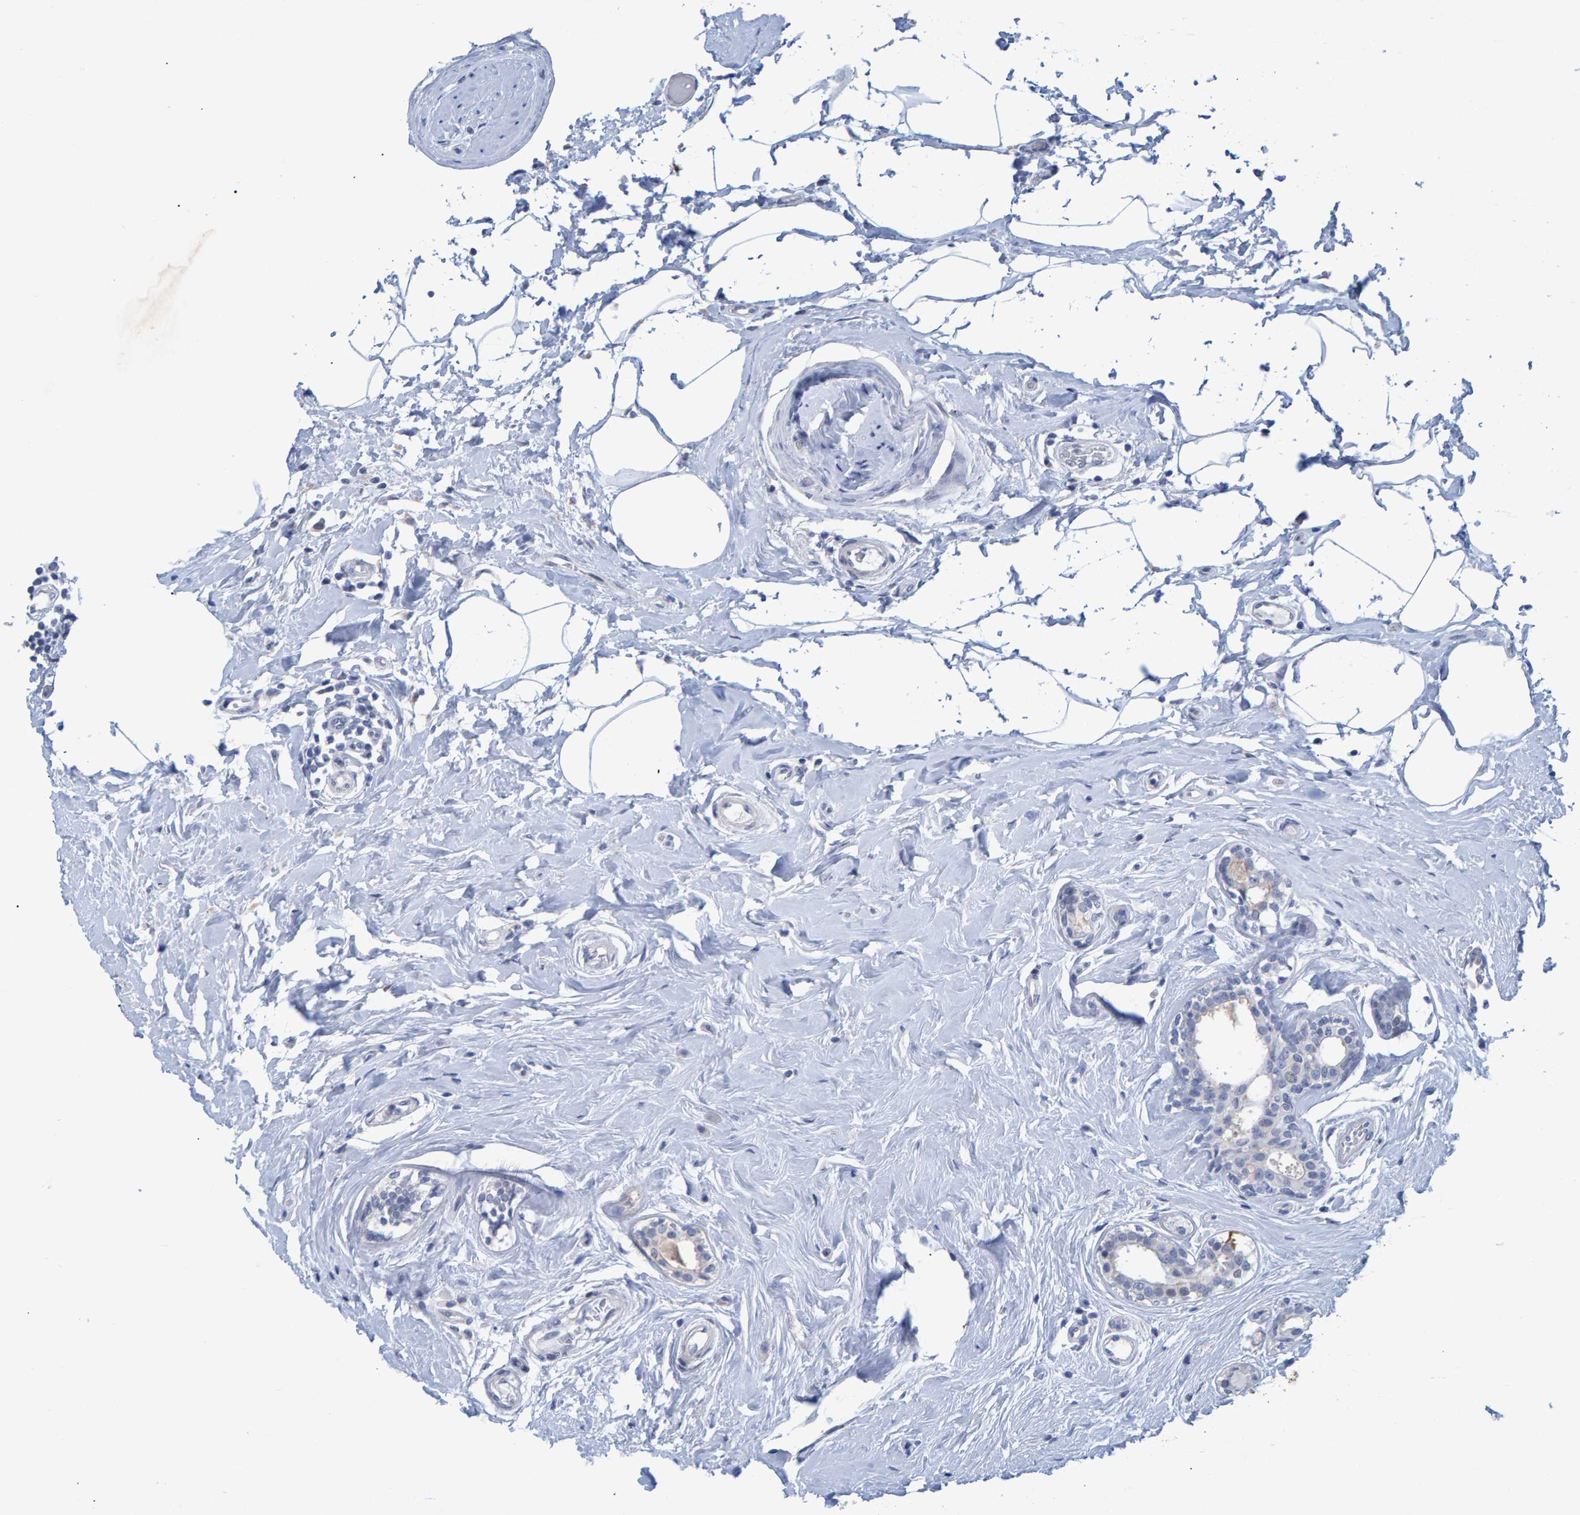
{"staining": {"intensity": "negative", "quantity": "none", "location": "none"}, "tissue": "breast cancer", "cell_type": "Tumor cells", "image_type": "cancer", "snomed": [{"axis": "morphology", "description": "Duct carcinoma"}, {"axis": "topography", "description": "Breast"}], "caption": "An image of invasive ductal carcinoma (breast) stained for a protein exhibits no brown staining in tumor cells.", "gene": "PROCA1", "patient": {"sex": "female", "age": 55}}